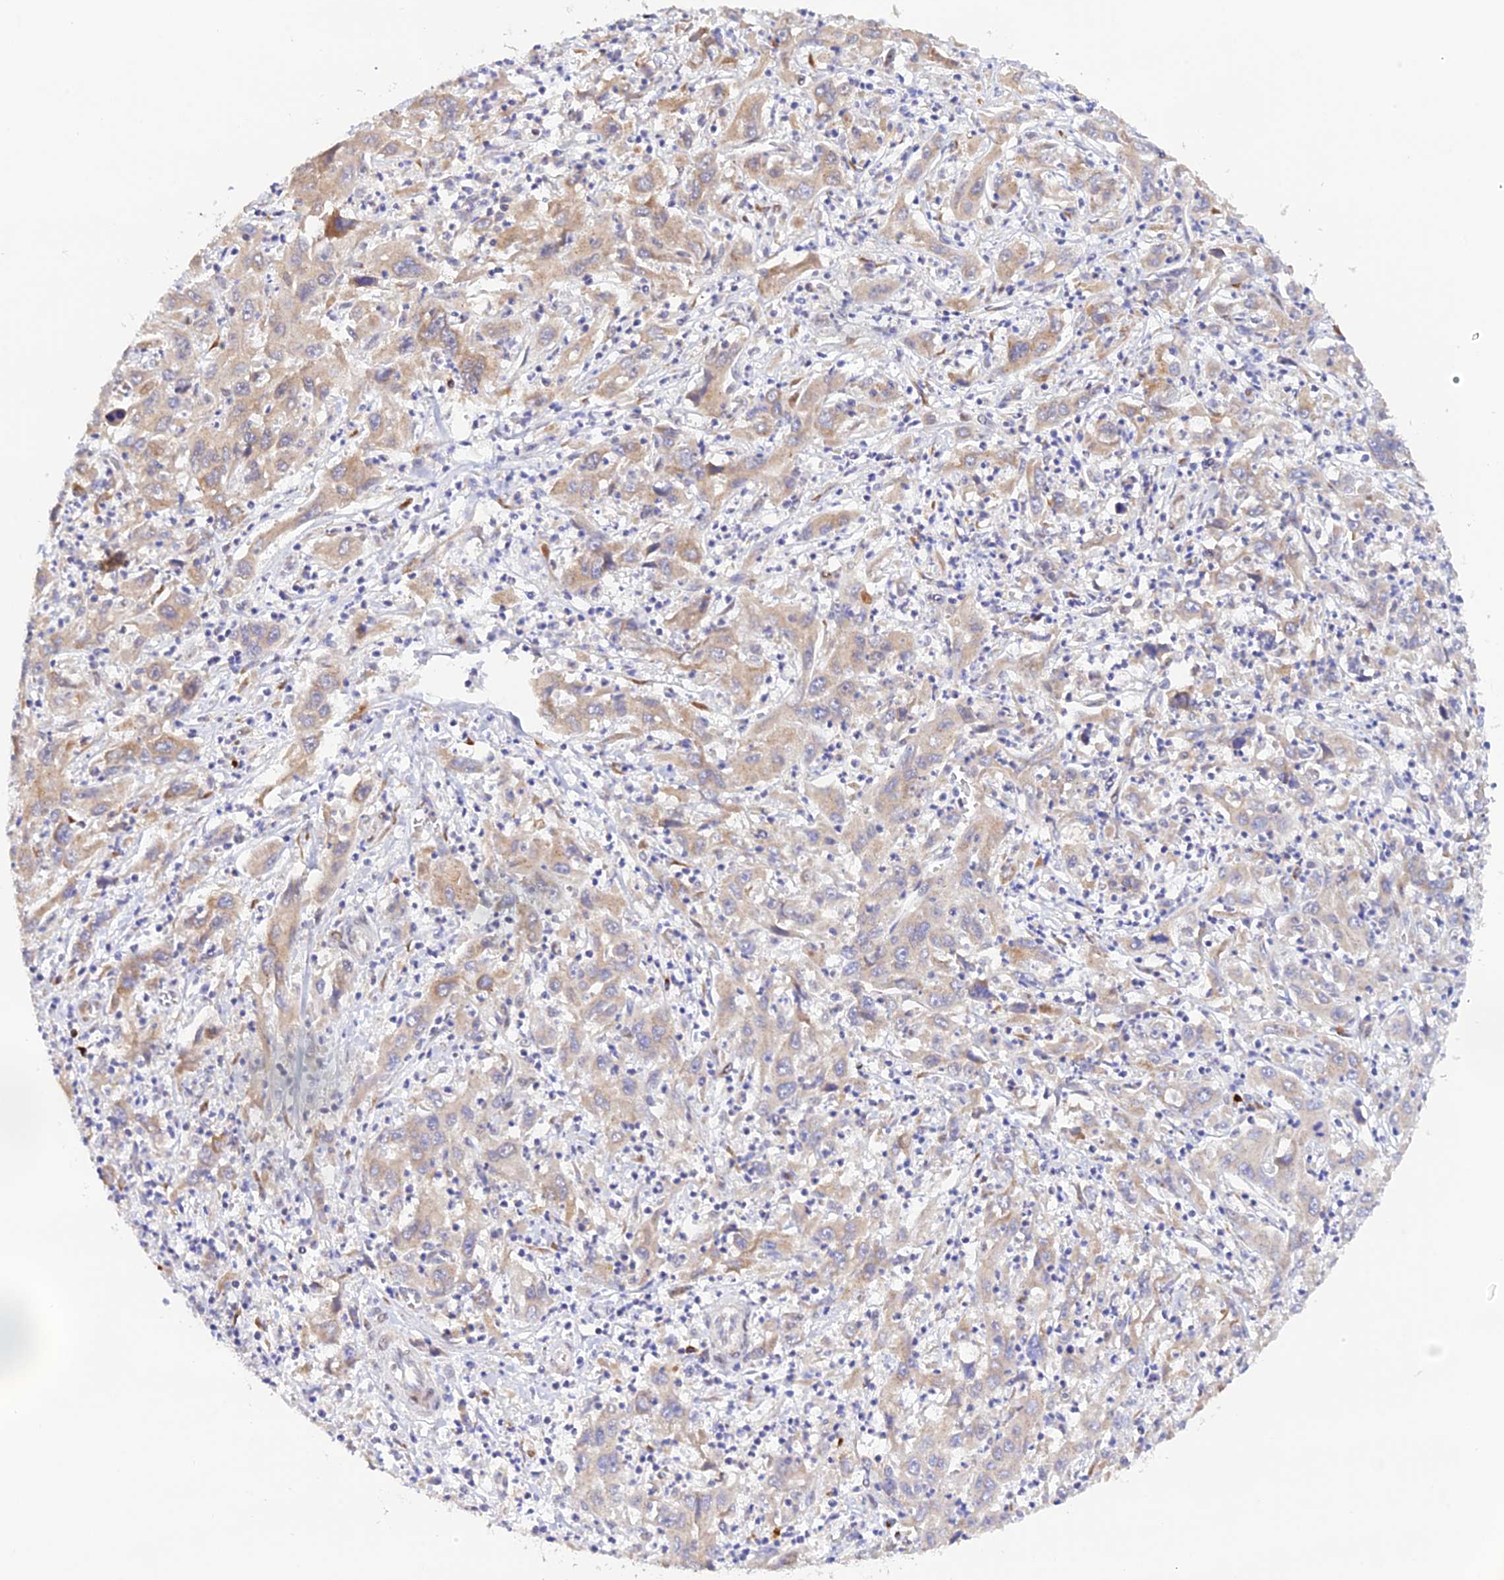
{"staining": {"intensity": "moderate", "quantity": "<25%", "location": "cytoplasmic/membranous"}, "tissue": "liver cancer", "cell_type": "Tumor cells", "image_type": "cancer", "snomed": [{"axis": "morphology", "description": "Carcinoma, Hepatocellular, NOS"}, {"axis": "topography", "description": "Liver"}], "caption": "IHC (DAB (3,3'-diaminobenzidine)) staining of human hepatocellular carcinoma (liver) shows moderate cytoplasmic/membranous protein expression in about <25% of tumor cells. The protein is shown in brown color, while the nuclei are stained blue.", "gene": "SNX17", "patient": {"sex": "male", "age": 63}}